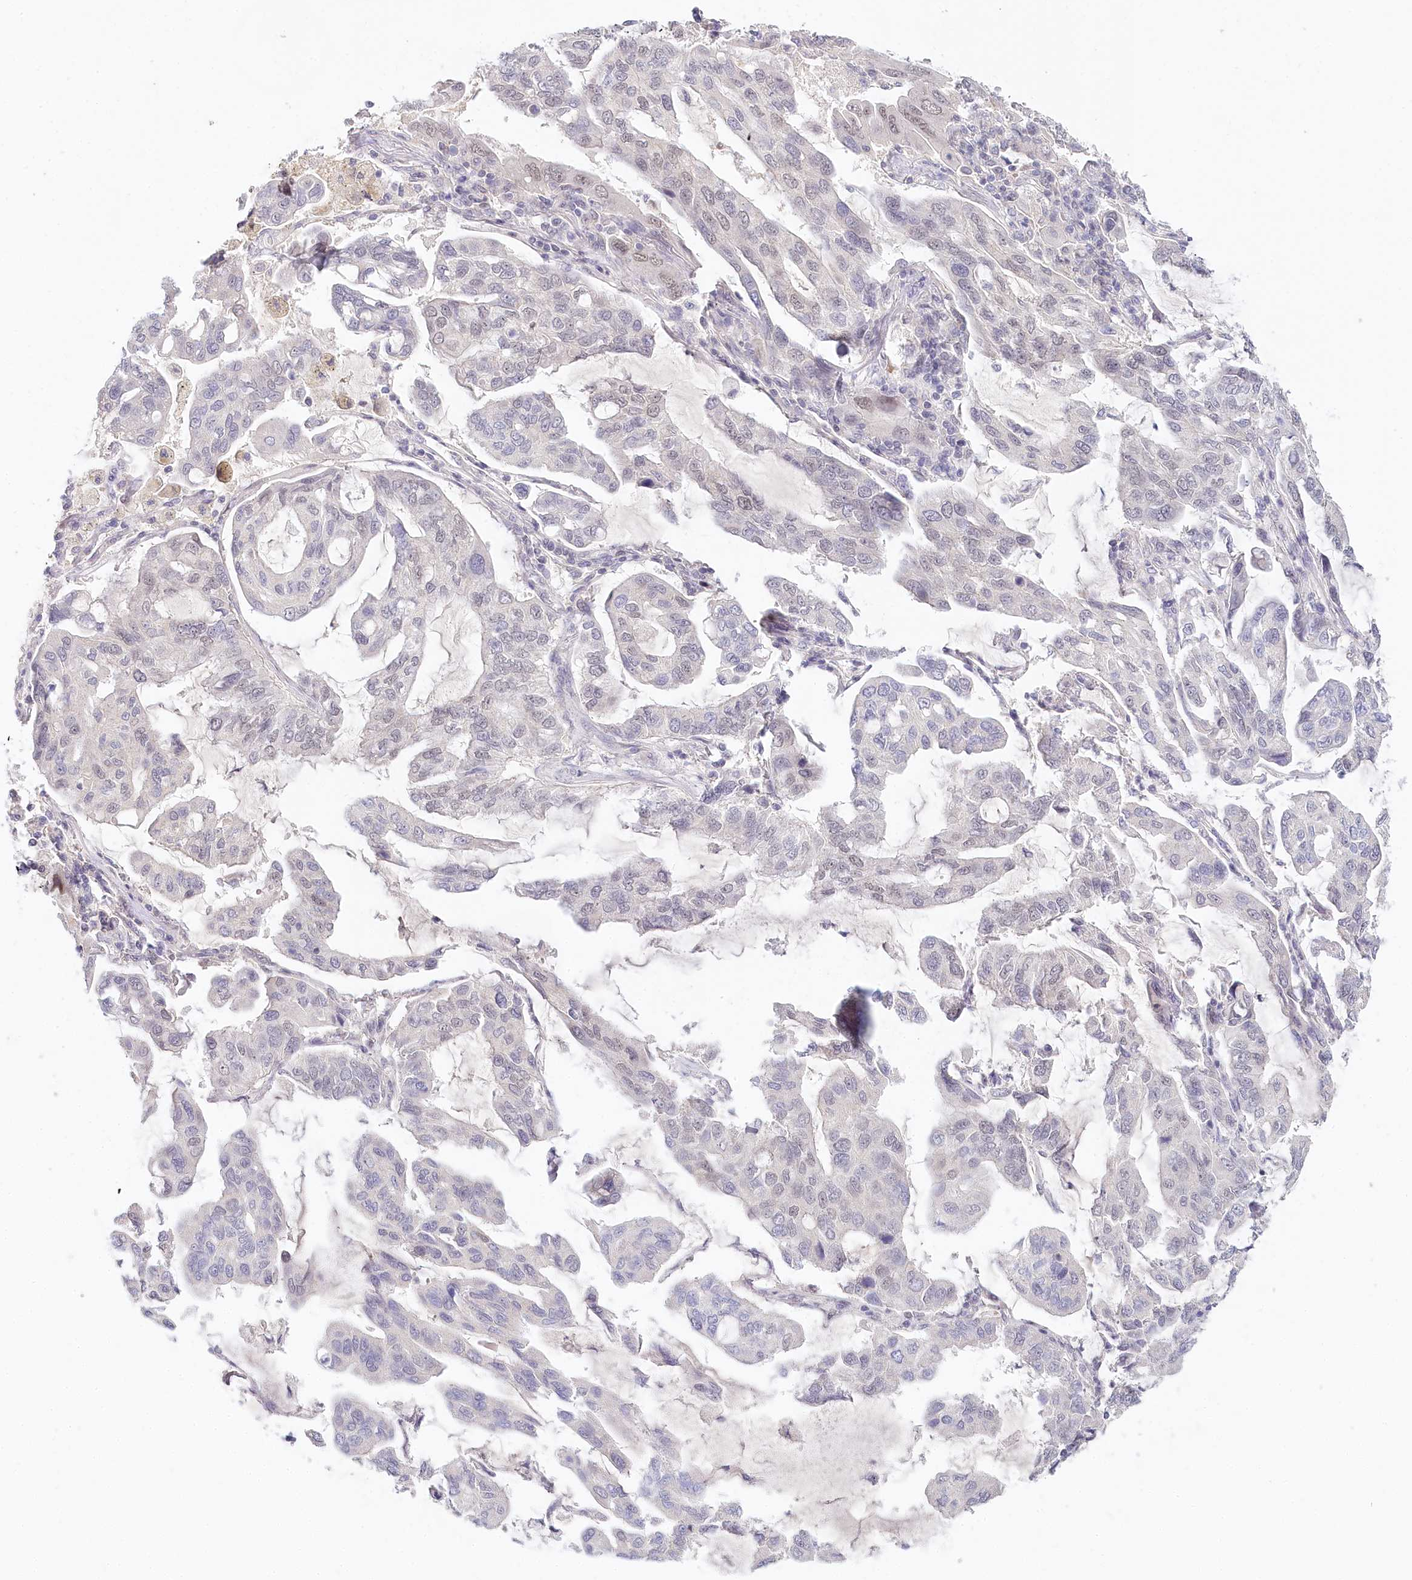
{"staining": {"intensity": "negative", "quantity": "none", "location": "none"}, "tissue": "lung cancer", "cell_type": "Tumor cells", "image_type": "cancer", "snomed": [{"axis": "morphology", "description": "Adenocarcinoma, NOS"}, {"axis": "topography", "description": "Lung"}], "caption": "Immunohistochemical staining of human lung cancer displays no significant staining in tumor cells.", "gene": "AMTN", "patient": {"sex": "male", "age": 64}}